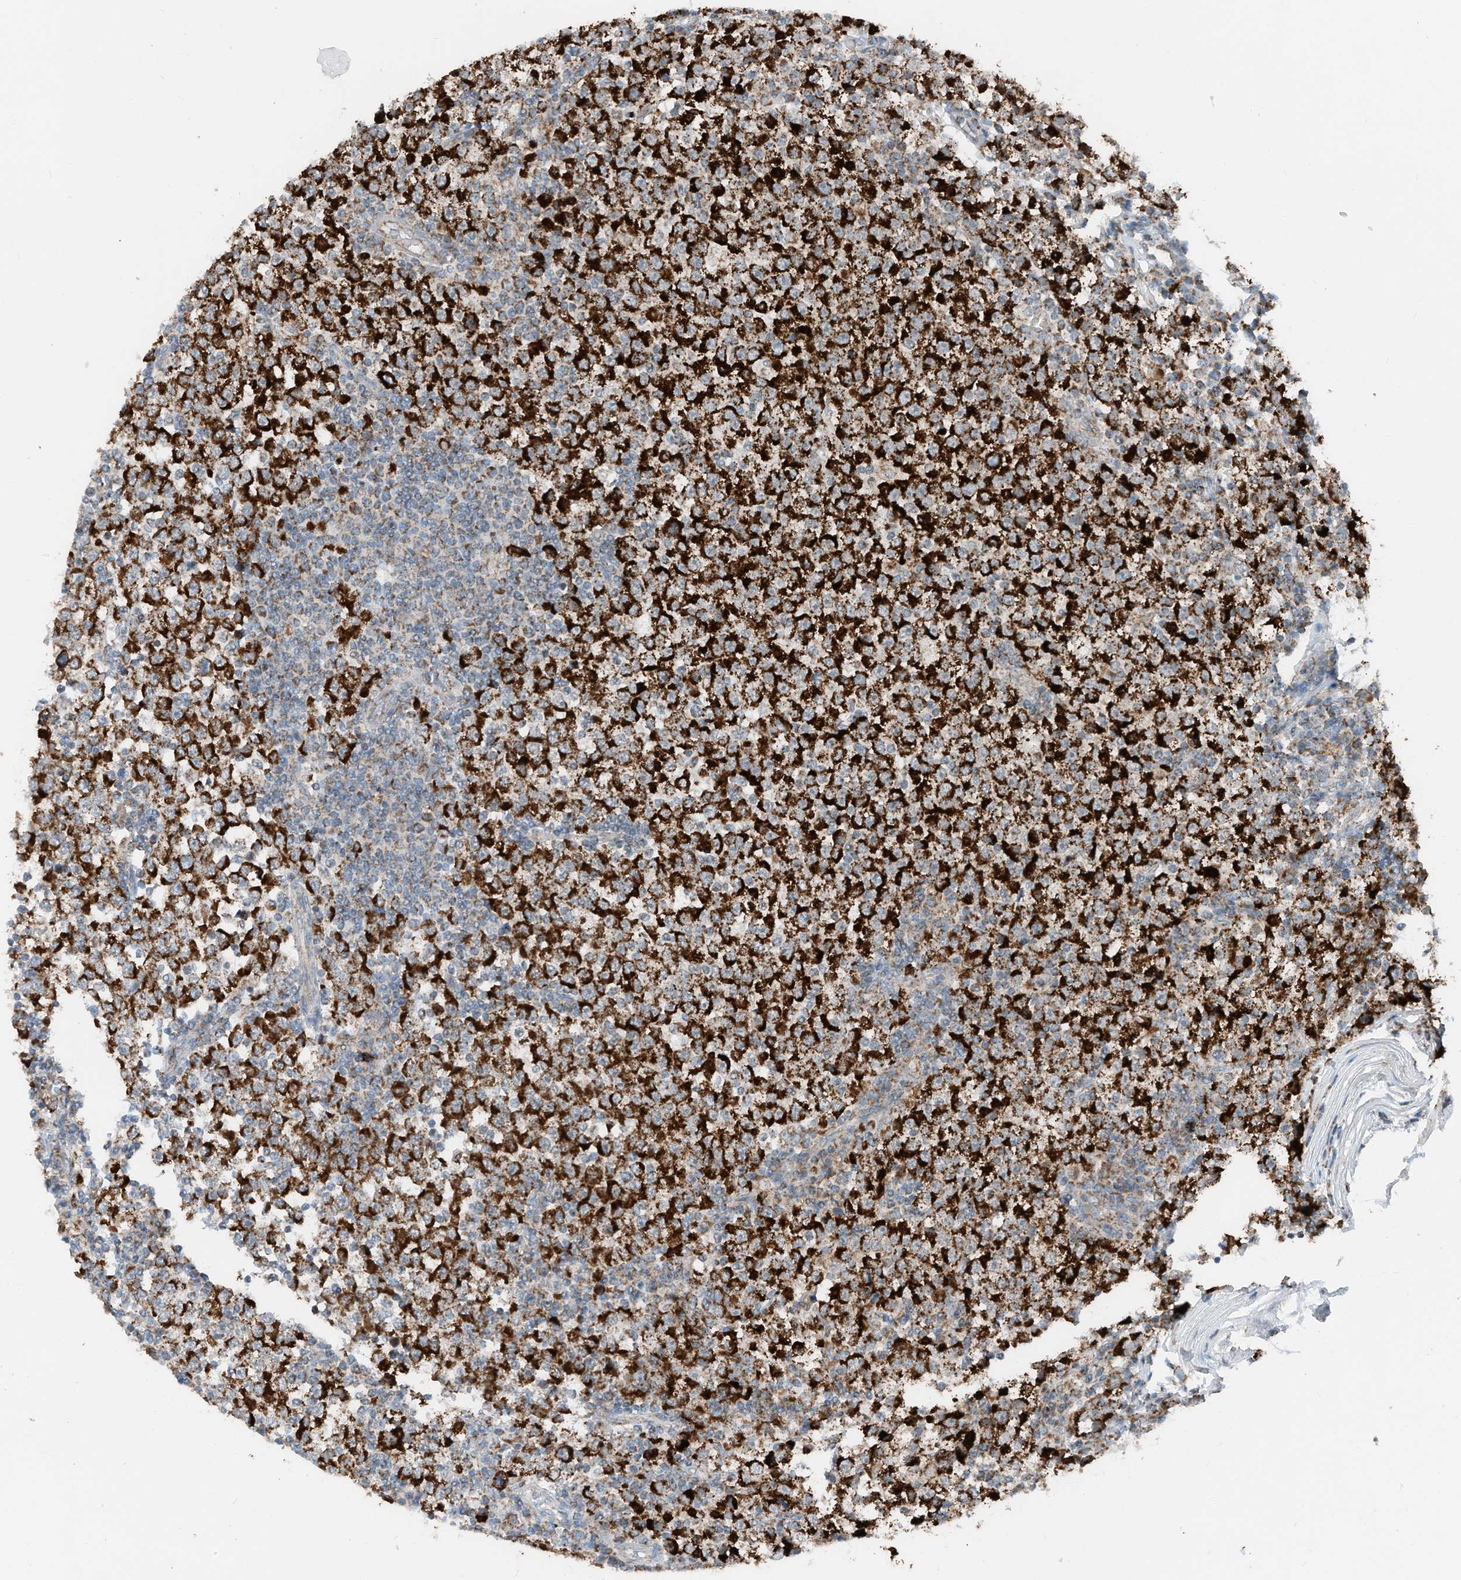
{"staining": {"intensity": "strong", "quantity": ">75%", "location": "cytoplasmic/membranous"}, "tissue": "testis cancer", "cell_type": "Tumor cells", "image_type": "cancer", "snomed": [{"axis": "morphology", "description": "Seminoma, NOS"}, {"axis": "topography", "description": "Testis"}], "caption": "Seminoma (testis) tissue displays strong cytoplasmic/membranous staining in approximately >75% of tumor cells", "gene": "RMND1", "patient": {"sex": "male", "age": 65}}